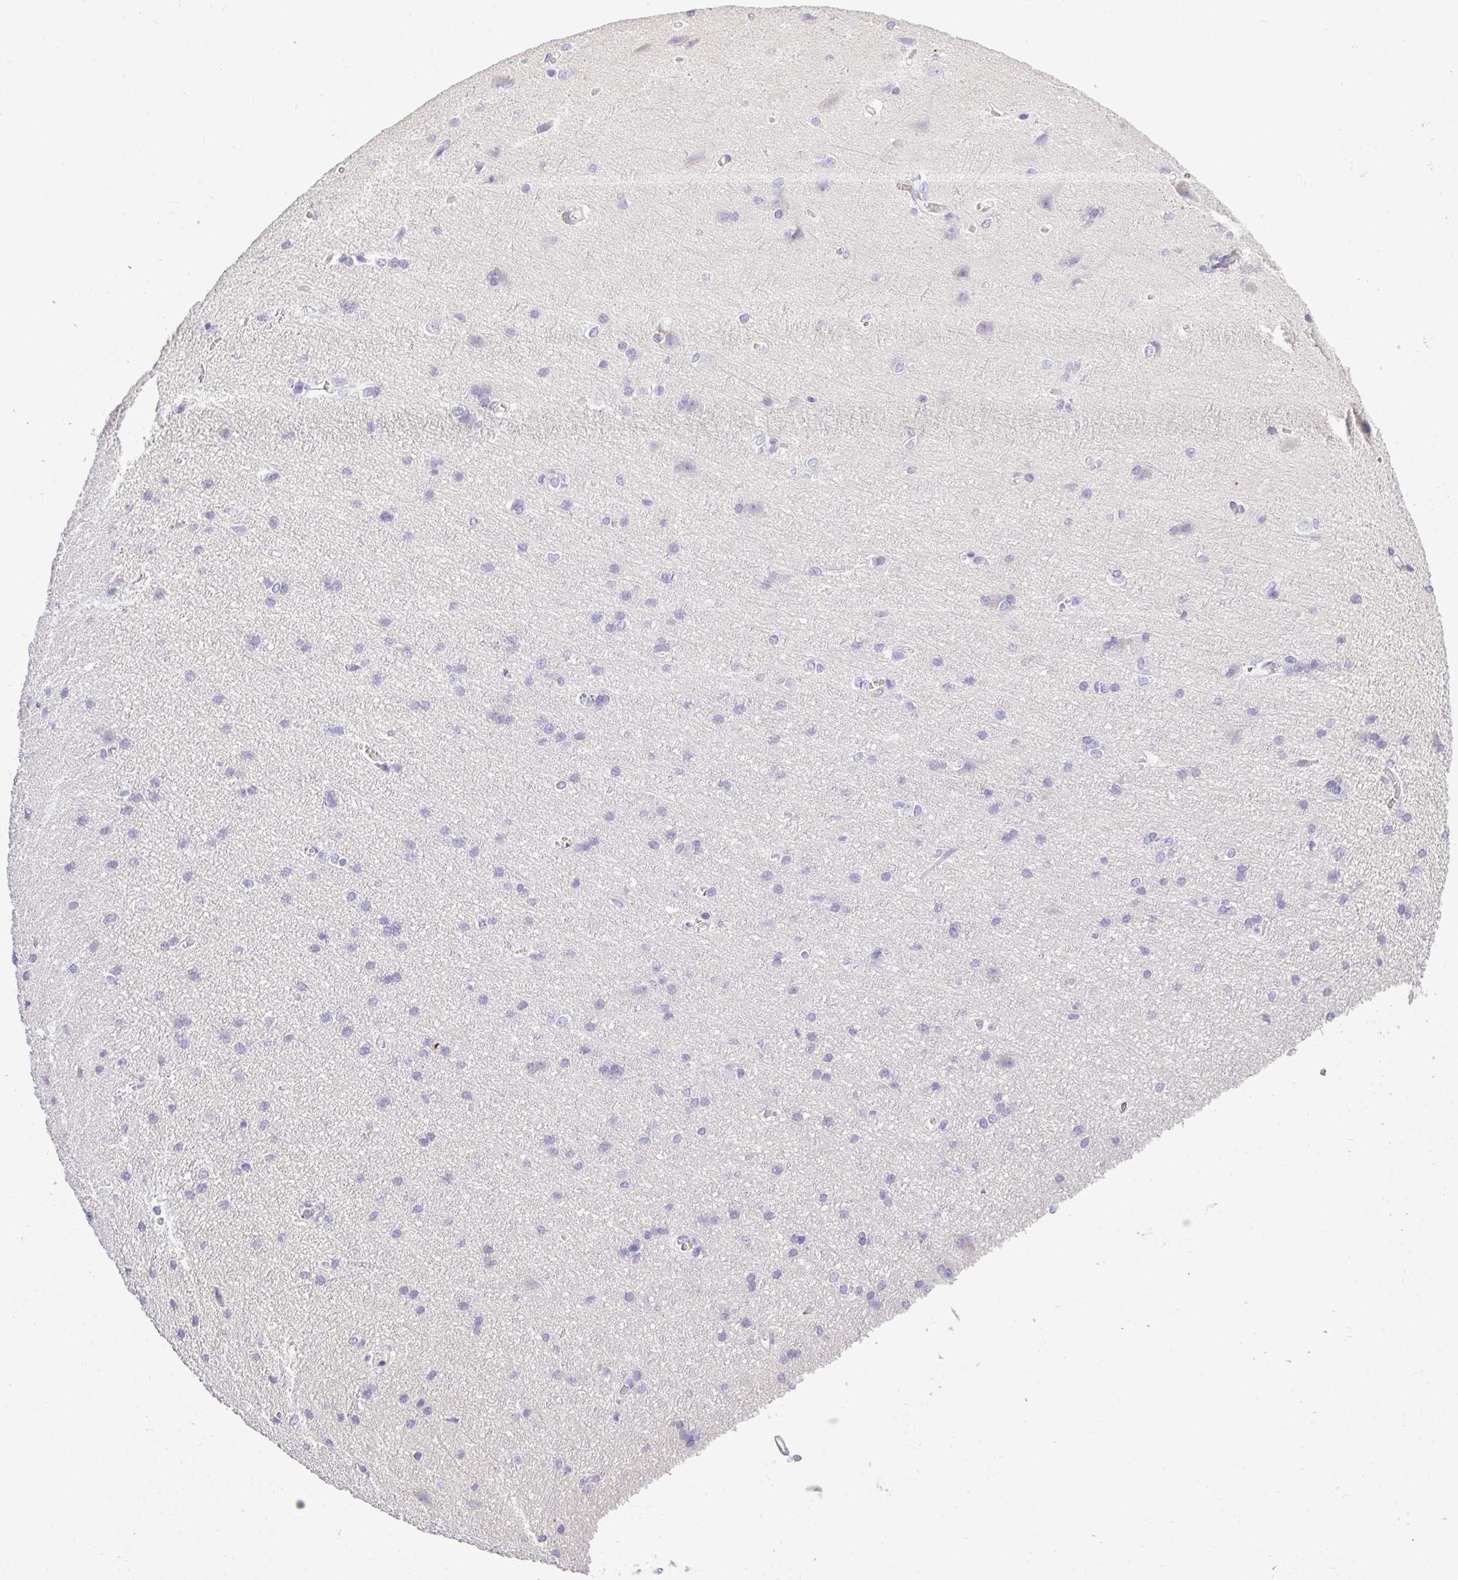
{"staining": {"intensity": "negative", "quantity": "none", "location": "none"}, "tissue": "cerebral cortex", "cell_type": "Endothelial cells", "image_type": "normal", "snomed": [{"axis": "morphology", "description": "Normal tissue, NOS"}, {"axis": "topography", "description": "Cerebral cortex"}], "caption": "This is an immunohistochemistry (IHC) photomicrograph of normal human cerebral cortex. There is no expression in endothelial cells.", "gene": "PLPPR3", "patient": {"sex": "male", "age": 37}}